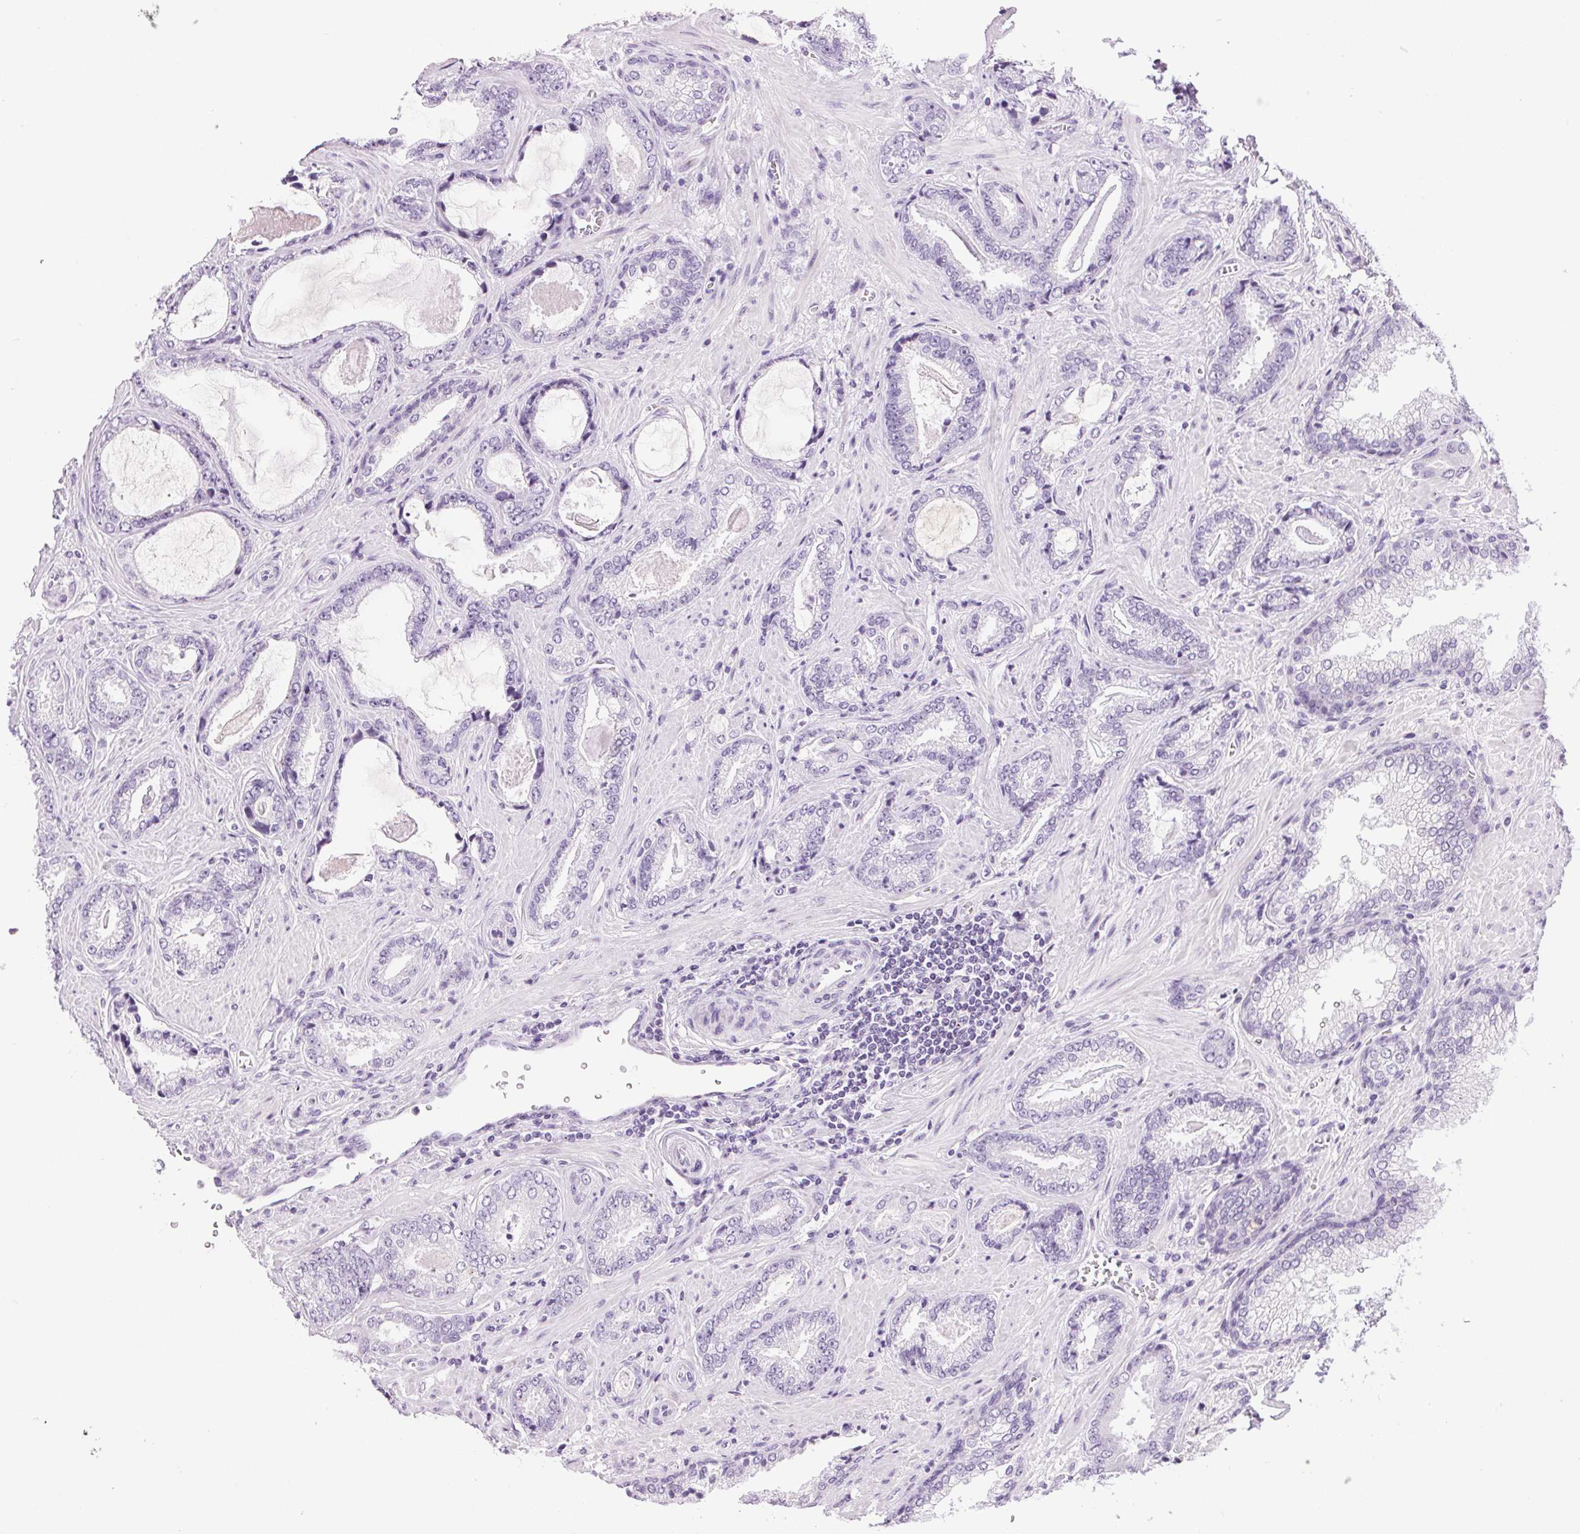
{"staining": {"intensity": "negative", "quantity": "none", "location": "none"}, "tissue": "prostate cancer", "cell_type": "Tumor cells", "image_type": "cancer", "snomed": [{"axis": "morphology", "description": "Adenocarcinoma, Low grade"}, {"axis": "topography", "description": "Prostate"}], "caption": "Tumor cells show no significant staining in prostate cancer (adenocarcinoma (low-grade)).", "gene": "TMEM88B", "patient": {"sex": "male", "age": 61}}